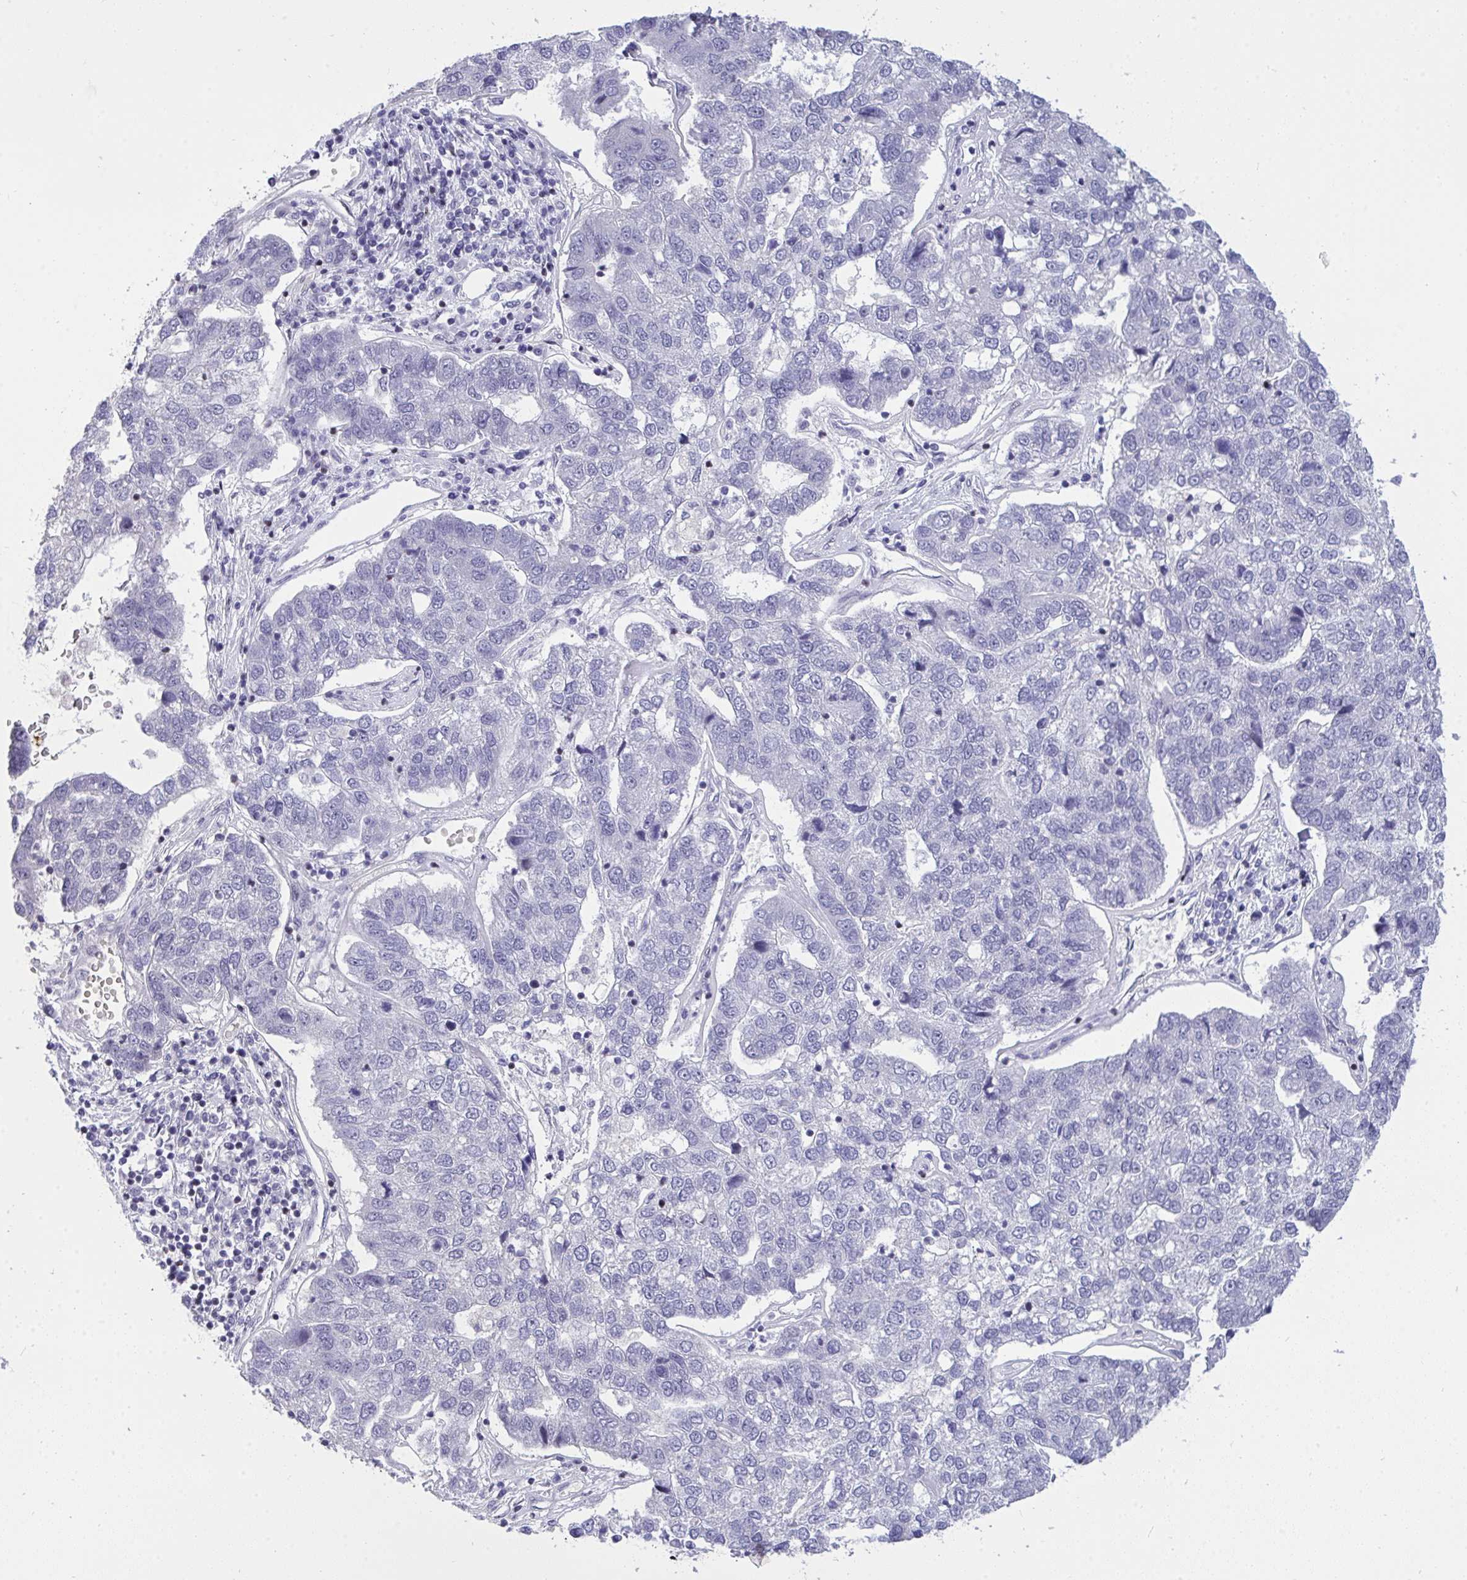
{"staining": {"intensity": "negative", "quantity": "none", "location": "none"}, "tissue": "pancreatic cancer", "cell_type": "Tumor cells", "image_type": "cancer", "snomed": [{"axis": "morphology", "description": "Adenocarcinoma, NOS"}, {"axis": "topography", "description": "Pancreas"}], "caption": "Immunohistochemistry (IHC) image of neoplastic tissue: pancreatic cancer (adenocarcinoma) stained with DAB (3,3'-diaminobenzidine) displays no significant protein expression in tumor cells.", "gene": "PLPPR3", "patient": {"sex": "female", "age": 61}}